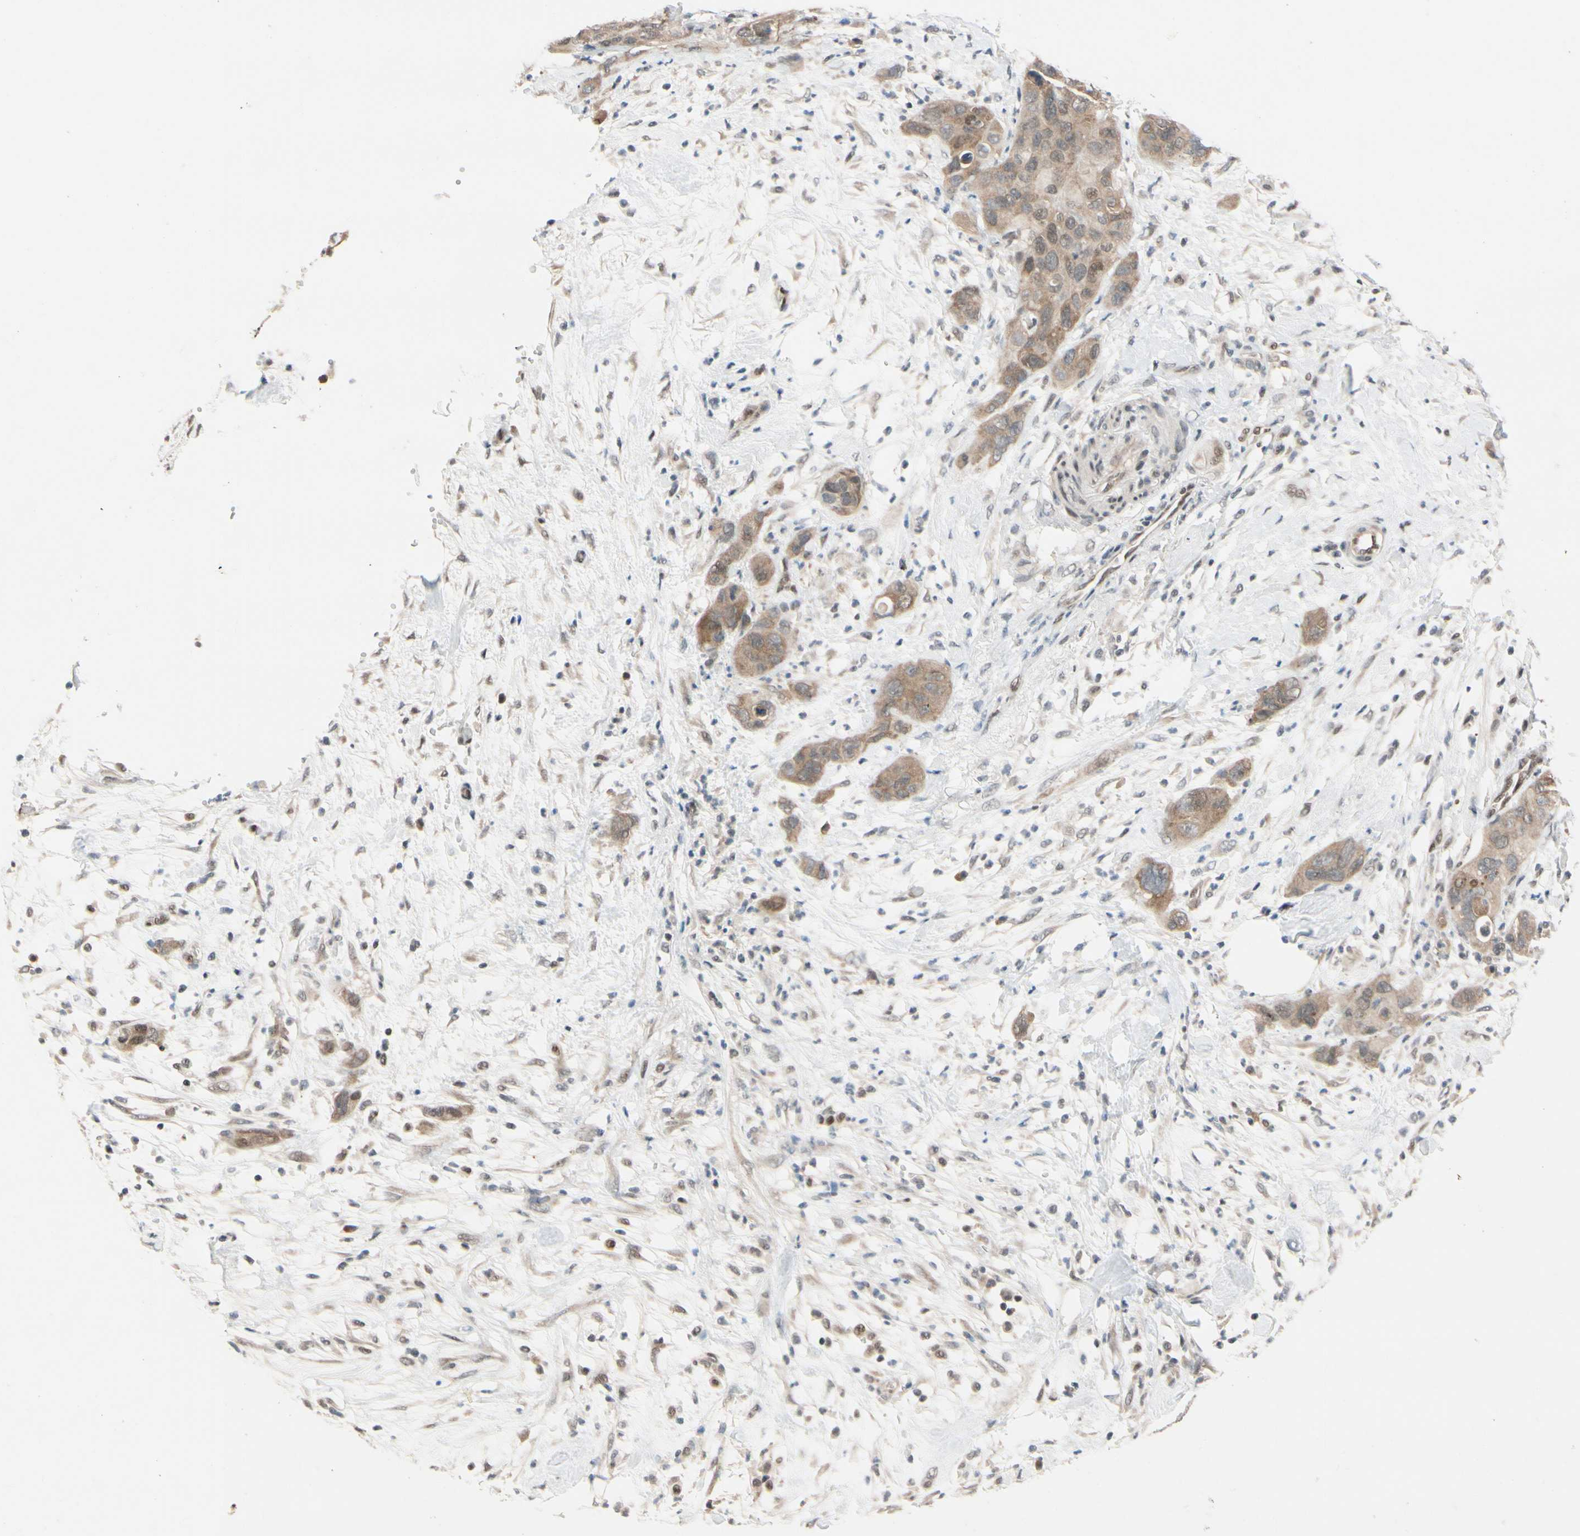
{"staining": {"intensity": "weak", "quantity": ">75%", "location": "cytoplasmic/membranous,nuclear"}, "tissue": "pancreatic cancer", "cell_type": "Tumor cells", "image_type": "cancer", "snomed": [{"axis": "morphology", "description": "Adenocarcinoma, NOS"}, {"axis": "topography", "description": "Pancreas"}], "caption": "DAB immunohistochemical staining of pancreatic adenocarcinoma exhibits weak cytoplasmic/membranous and nuclear protein staining in approximately >75% of tumor cells.", "gene": "TAF4", "patient": {"sex": "female", "age": 71}}